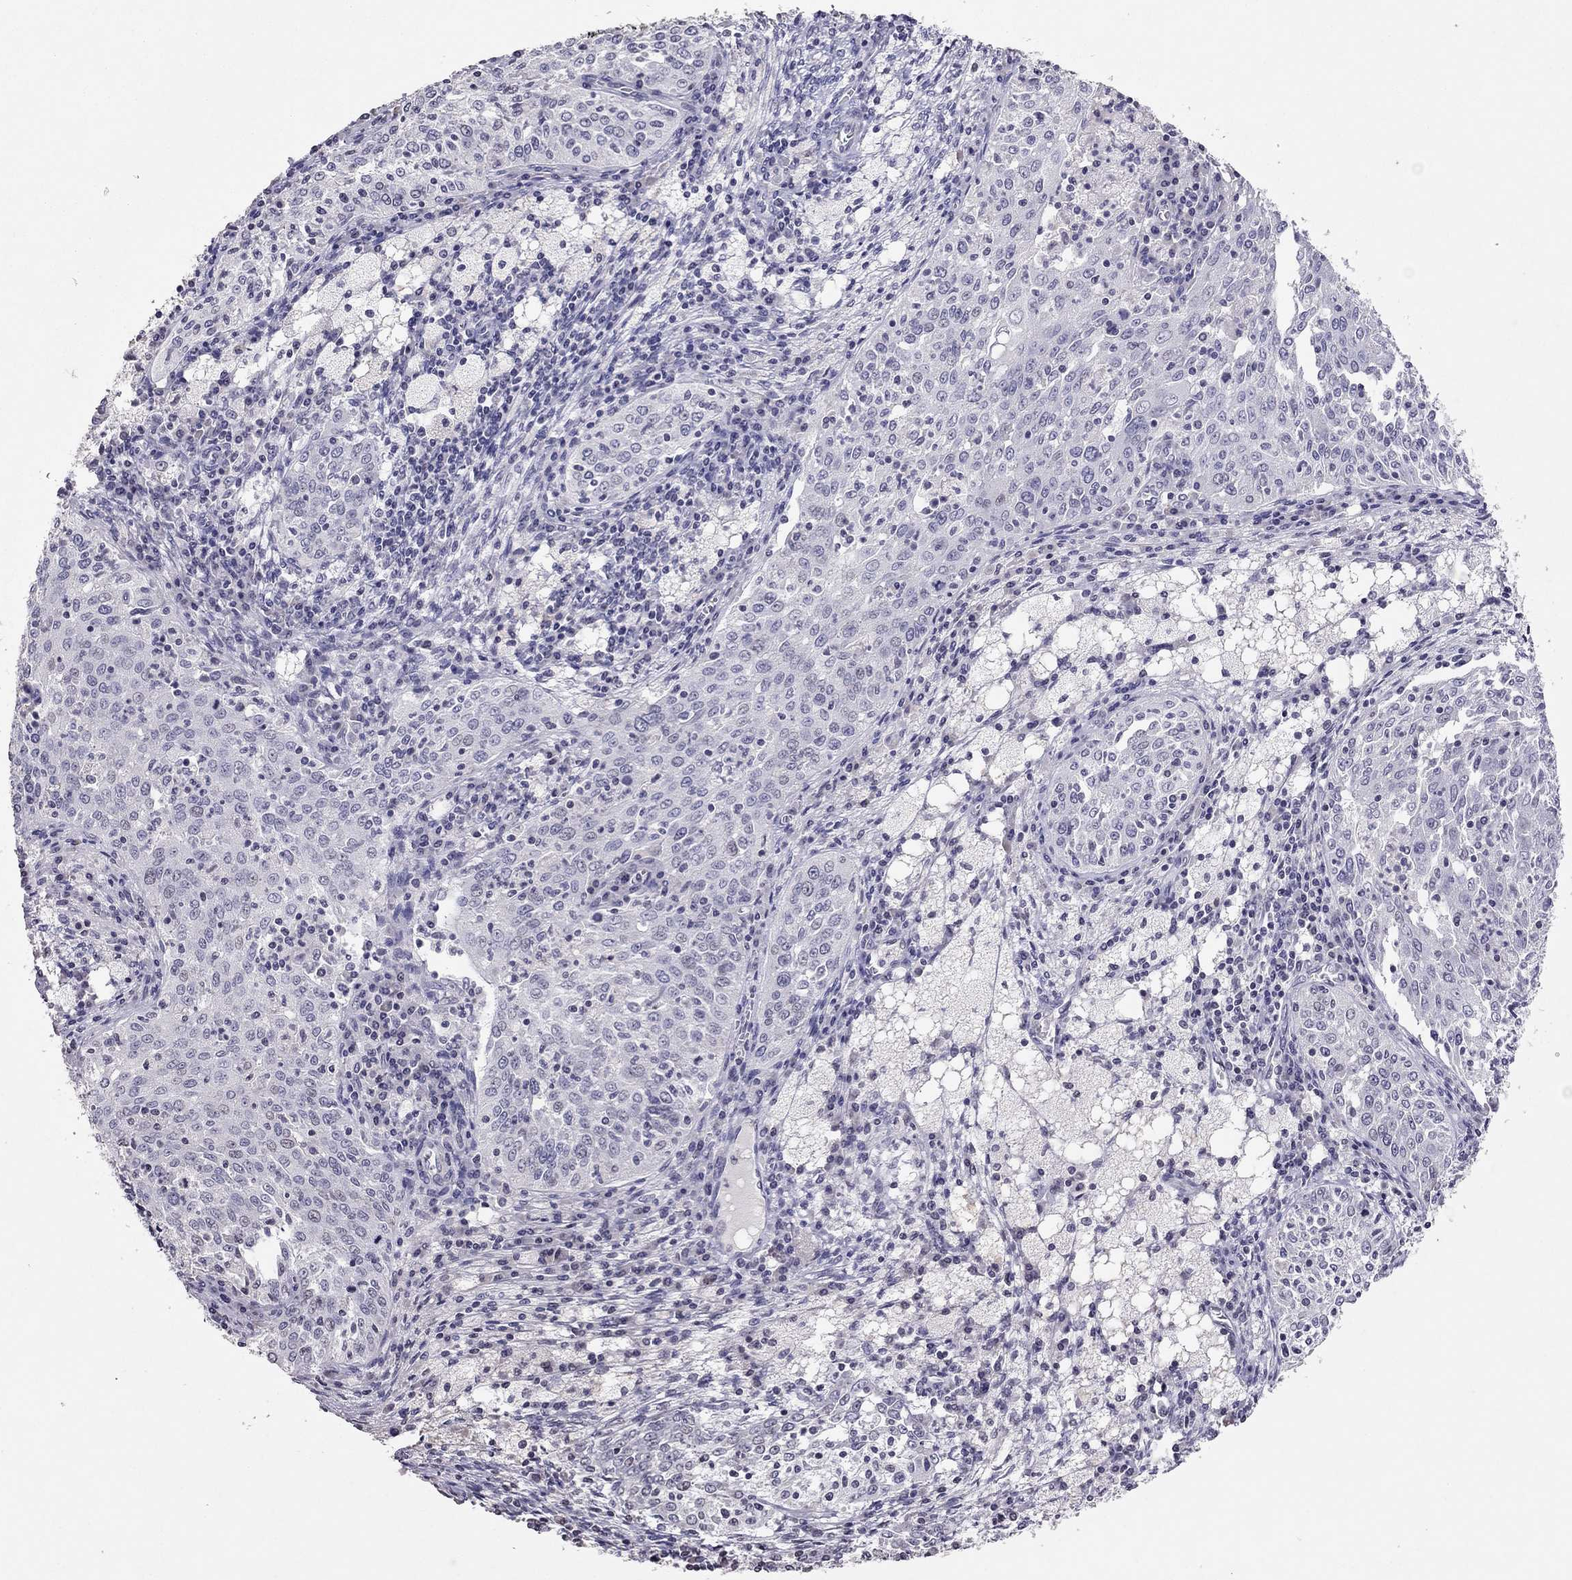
{"staining": {"intensity": "negative", "quantity": "none", "location": "none"}, "tissue": "cervical cancer", "cell_type": "Tumor cells", "image_type": "cancer", "snomed": [{"axis": "morphology", "description": "Squamous cell carcinoma, NOS"}, {"axis": "topography", "description": "Cervix"}], "caption": "Immunohistochemistry micrograph of neoplastic tissue: human squamous cell carcinoma (cervical) stained with DAB demonstrates no significant protein positivity in tumor cells.", "gene": "TSHB", "patient": {"sex": "female", "age": 41}}